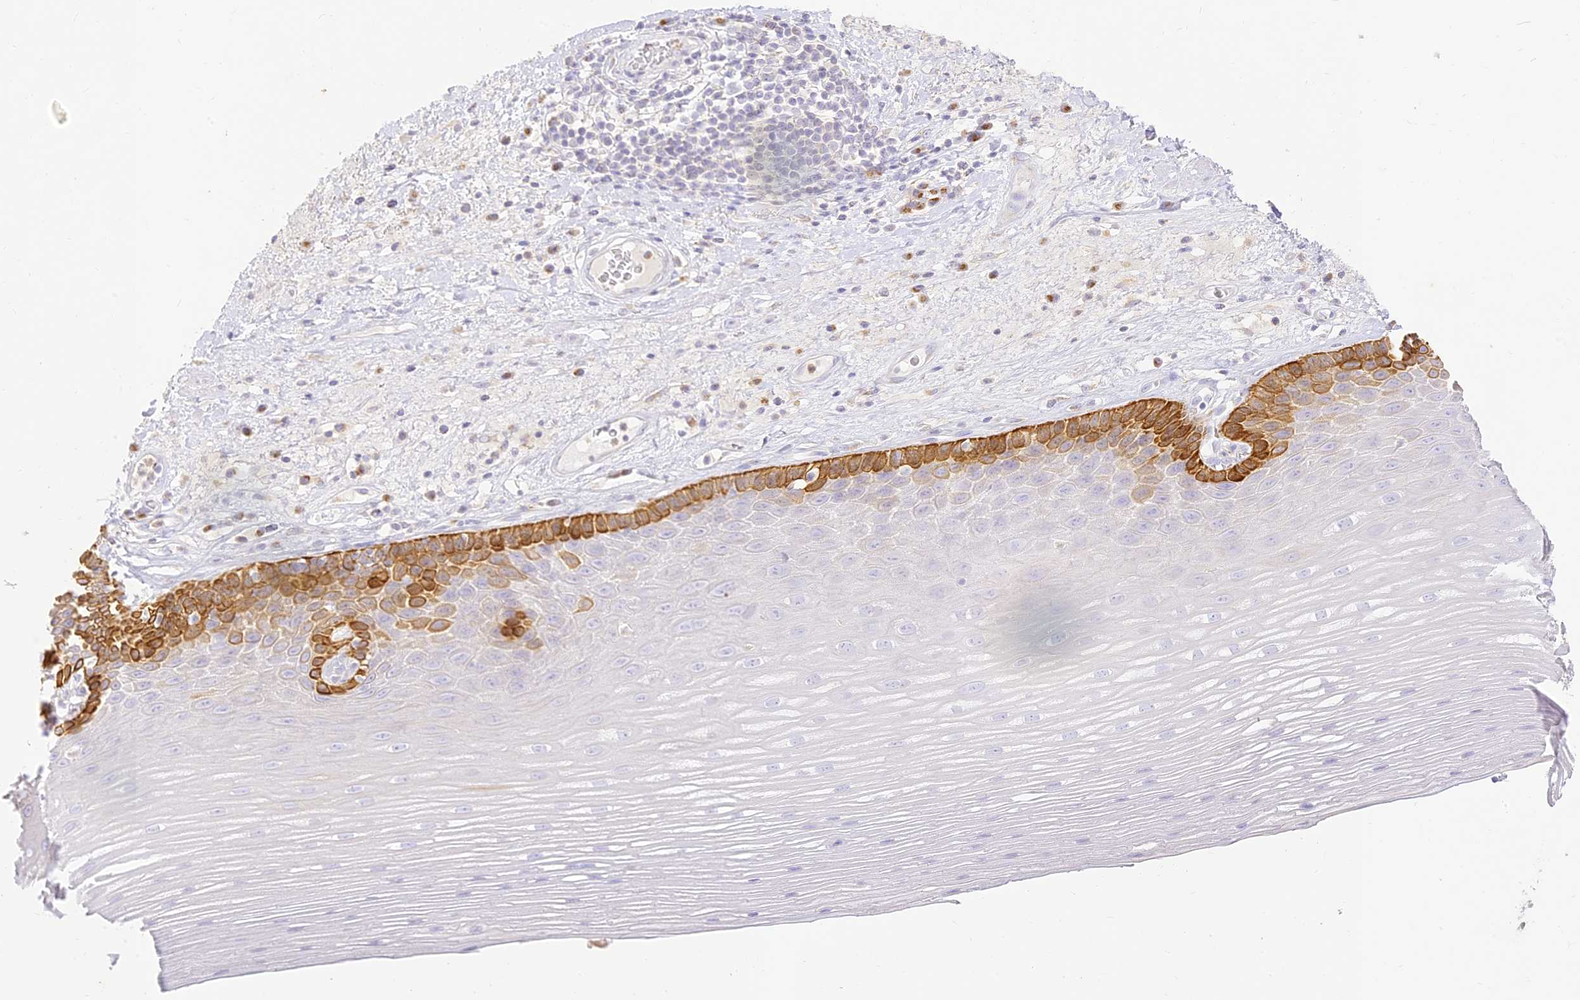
{"staining": {"intensity": "strong", "quantity": "25%-75%", "location": "cytoplasmic/membranous"}, "tissue": "esophagus", "cell_type": "Squamous epithelial cells", "image_type": "normal", "snomed": [{"axis": "morphology", "description": "Normal tissue, NOS"}, {"axis": "topography", "description": "Esophagus"}], "caption": "Immunohistochemistry of benign human esophagus exhibits high levels of strong cytoplasmic/membranous staining in about 25%-75% of squamous epithelial cells.", "gene": "SEC13", "patient": {"sex": "male", "age": 62}}